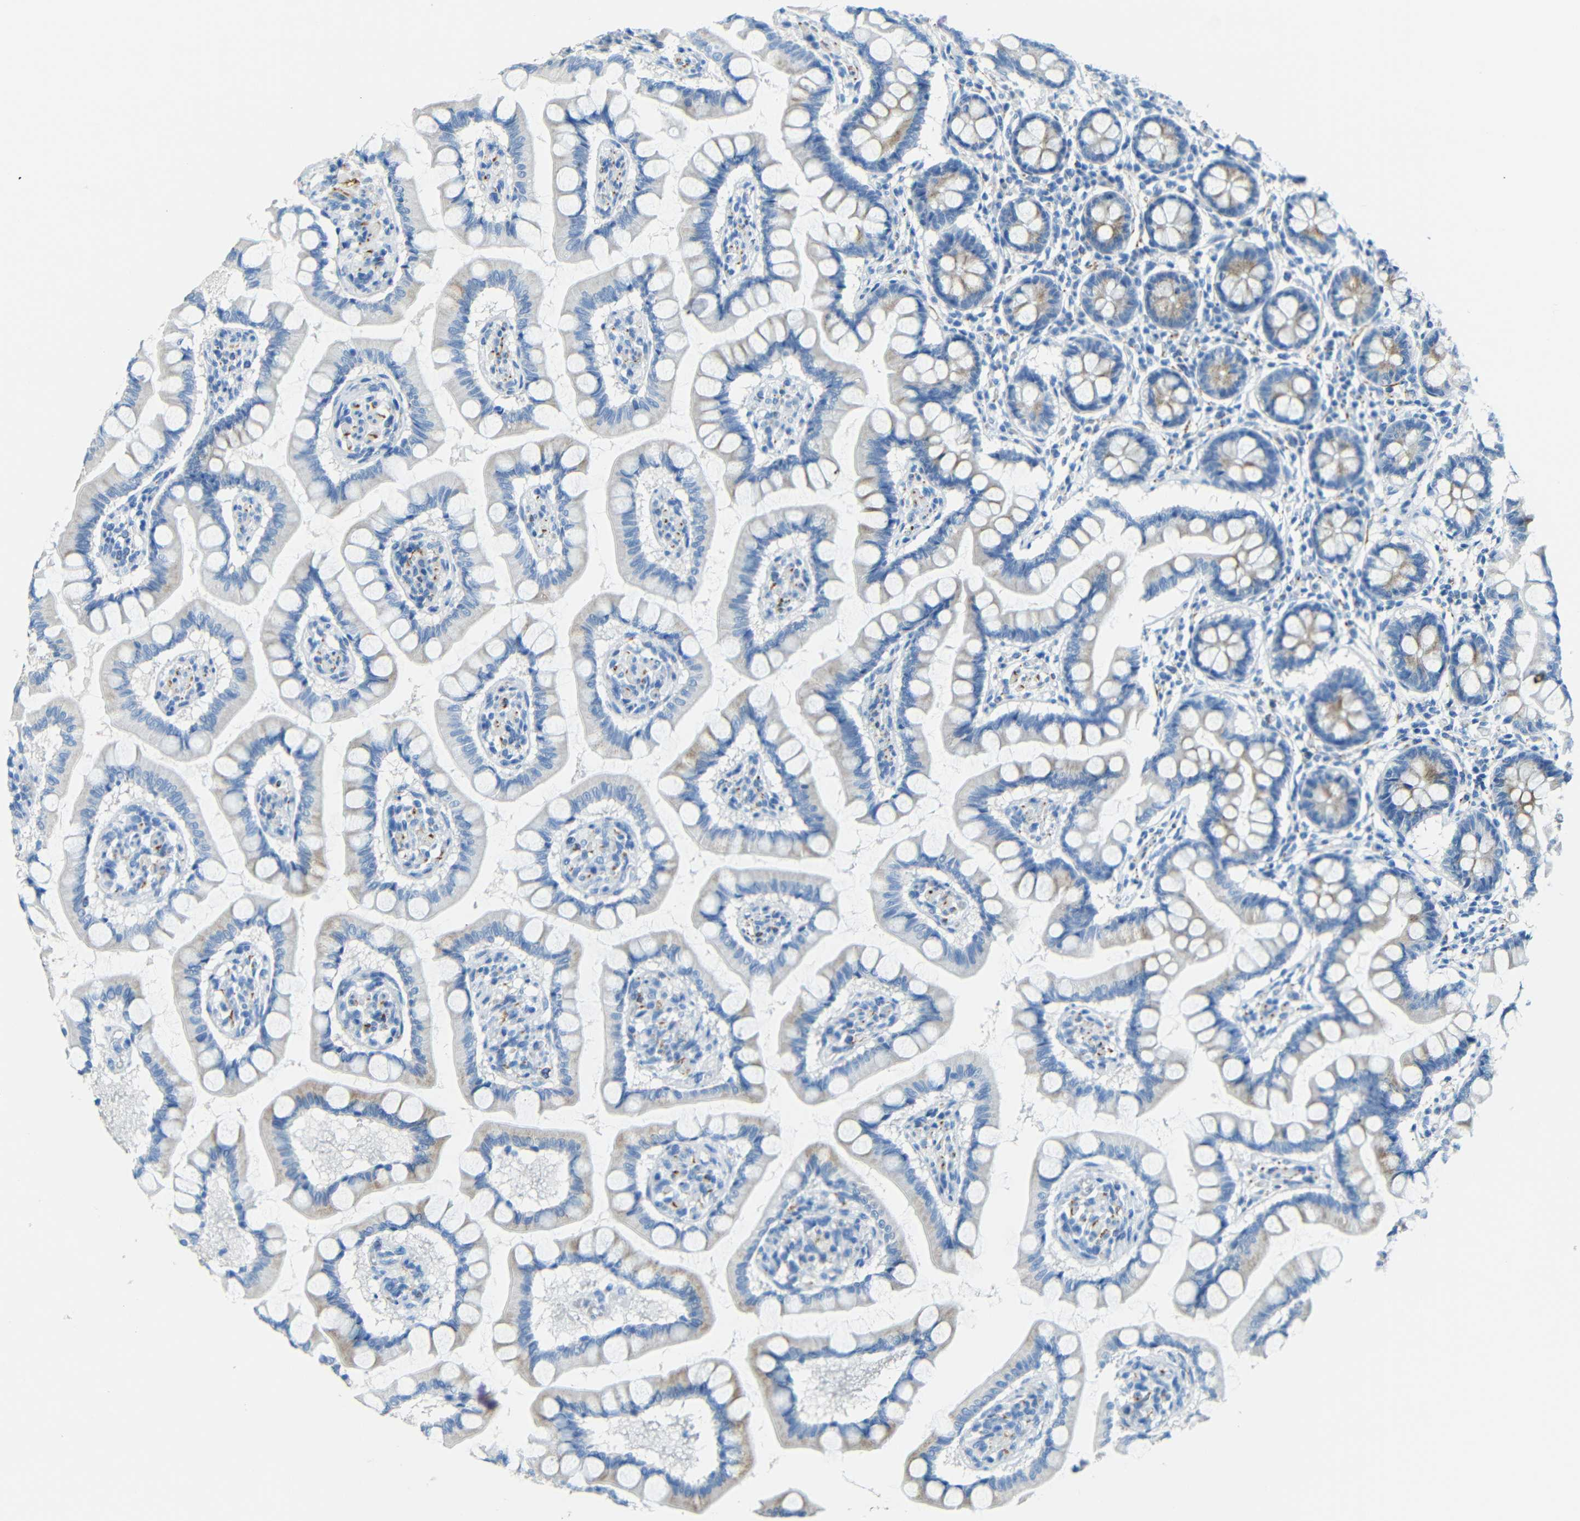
{"staining": {"intensity": "moderate", "quantity": "<25%", "location": "cytoplasmic/membranous"}, "tissue": "small intestine", "cell_type": "Glandular cells", "image_type": "normal", "snomed": [{"axis": "morphology", "description": "Normal tissue, NOS"}, {"axis": "topography", "description": "Small intestine"}], "caption": "Benign small intestine exhibits moderate cytoplasmic/membranous positivity in about <25% of glandular cells The staining was performed using DAB (3,3'-diaminobenzidine) to visualize the protein expression in brown, while the nuclei were stained in blue with hematoxylin (Magnification: 20x)..", "gene": "TUBB4B", "patient": {"sex": "male", "age": 41}}